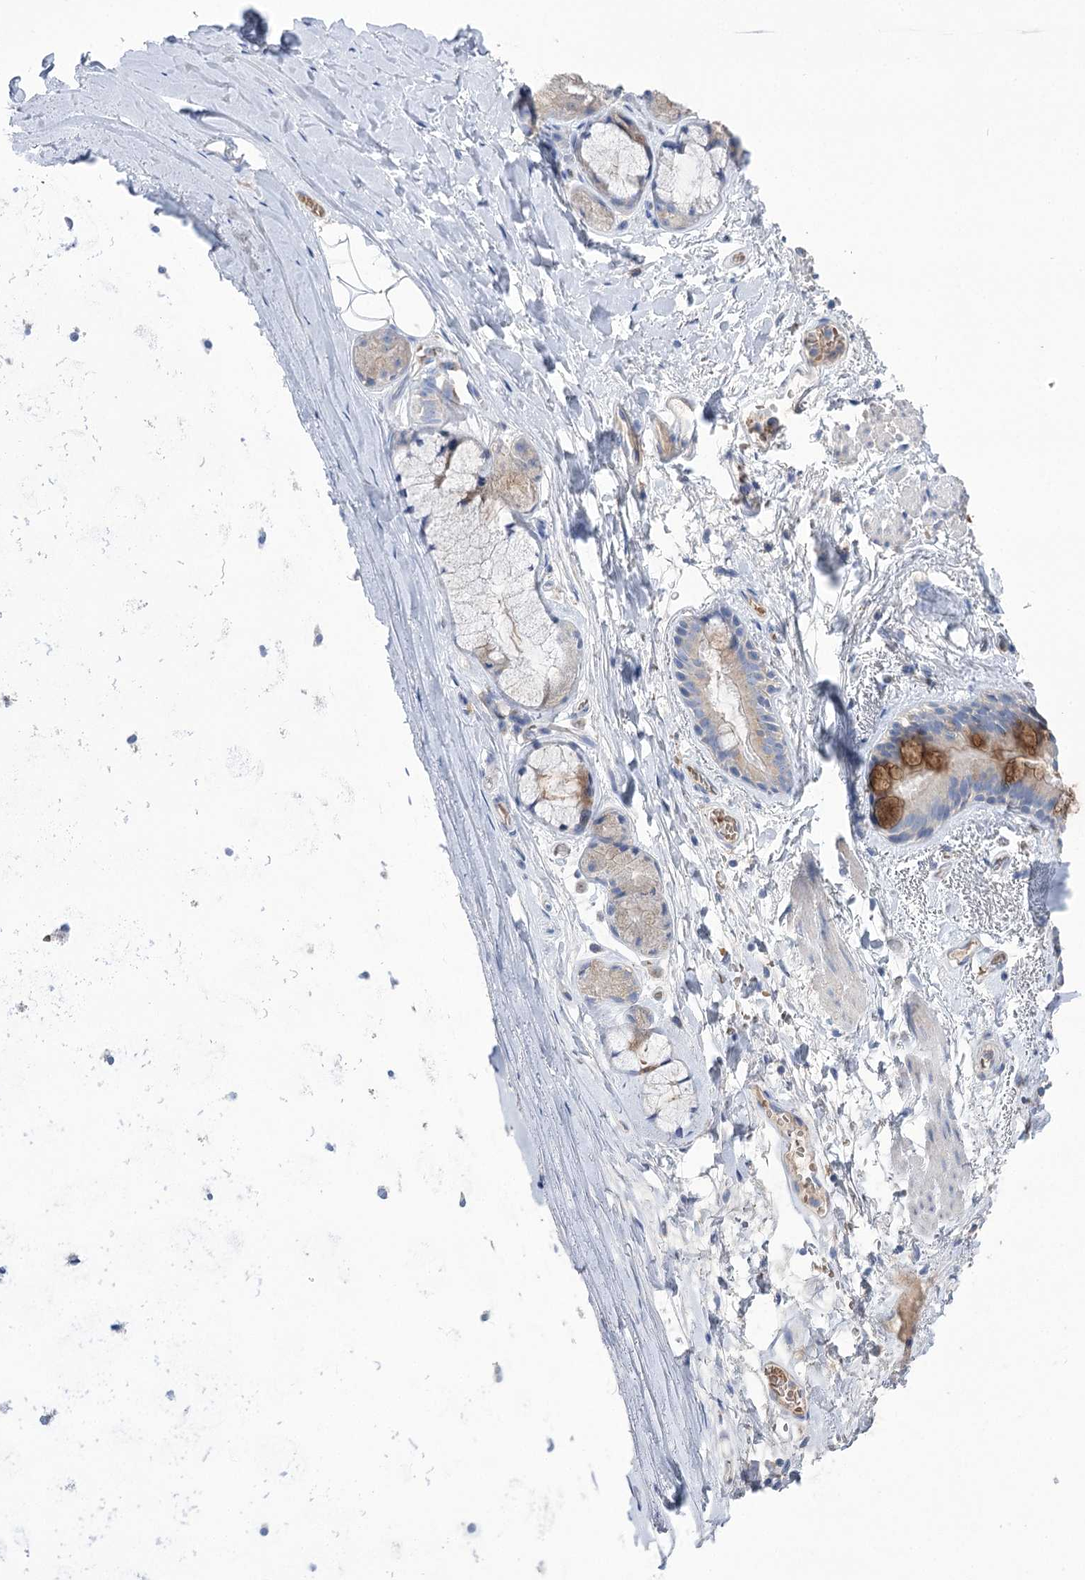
{"staining": {"intensity": "weak", "quantity": "25%-75%", "location": "cytoplasmic/membranous"}, "tissue": "adipose tissue", "cell_type": "Adipocytes", "image_type": "normal", "snomed": [{"axis": "morphology", "description": "Normal tissue, NOS"}, {"axis": "topography", "description": "Lymph node"}, {"axis": "topography", "description": "Bronchus"}], "caption": "DAB (3,3'-diaminobenzidine) immunohistochemical staining of normal adipose tissue demonstrates weak cytoplasmic/membranous protein staining in approximately 25%-75% of adipocytes.", "gene": "PRSS53", "patient": {"sex": "male", "age": 63}}